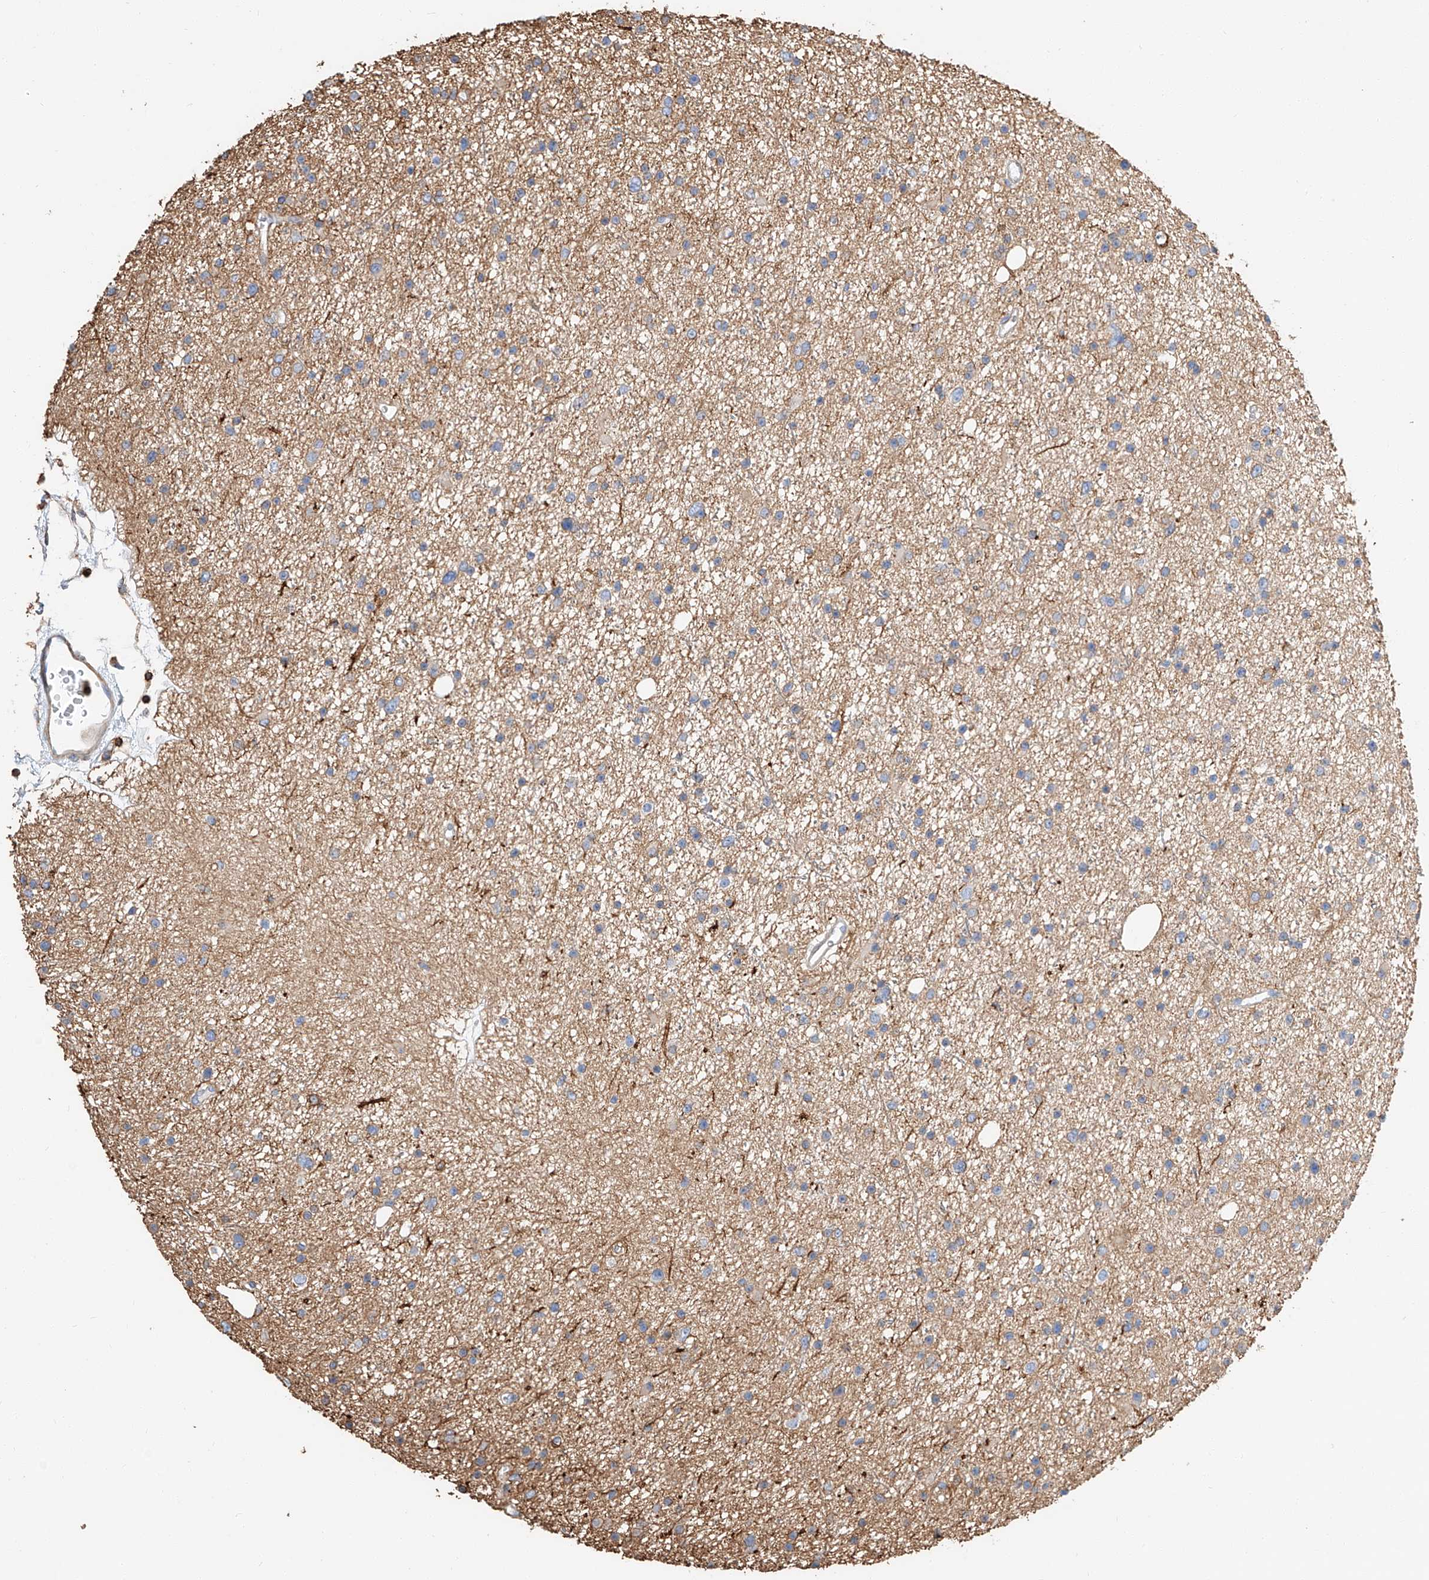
{"staining": {"intensity": "weak", "quantity": "<25%", "location": "cytoplasmic/membranous"}, "tissue": "glioma", "cell_type": "Tumor cells", "image_type": "cancer", "snomed": [{"axis": "morphology", "description": "Glioma, malignant, Low grade"}, {"axis": "topography", "description": "Cerebral cortex"}], "caption": "The immunohistochemistry (IHC) image has no significant expression in tumor cells of malignant glioma (low-grade) tissue. The staining is performed using DAB (3,3'-diaminobenzidine) brown chromogen with nuclei counter-stained in using hematoxylin.", "gene": "WFS1", "patient": {"sex": "female", "age": 39}}